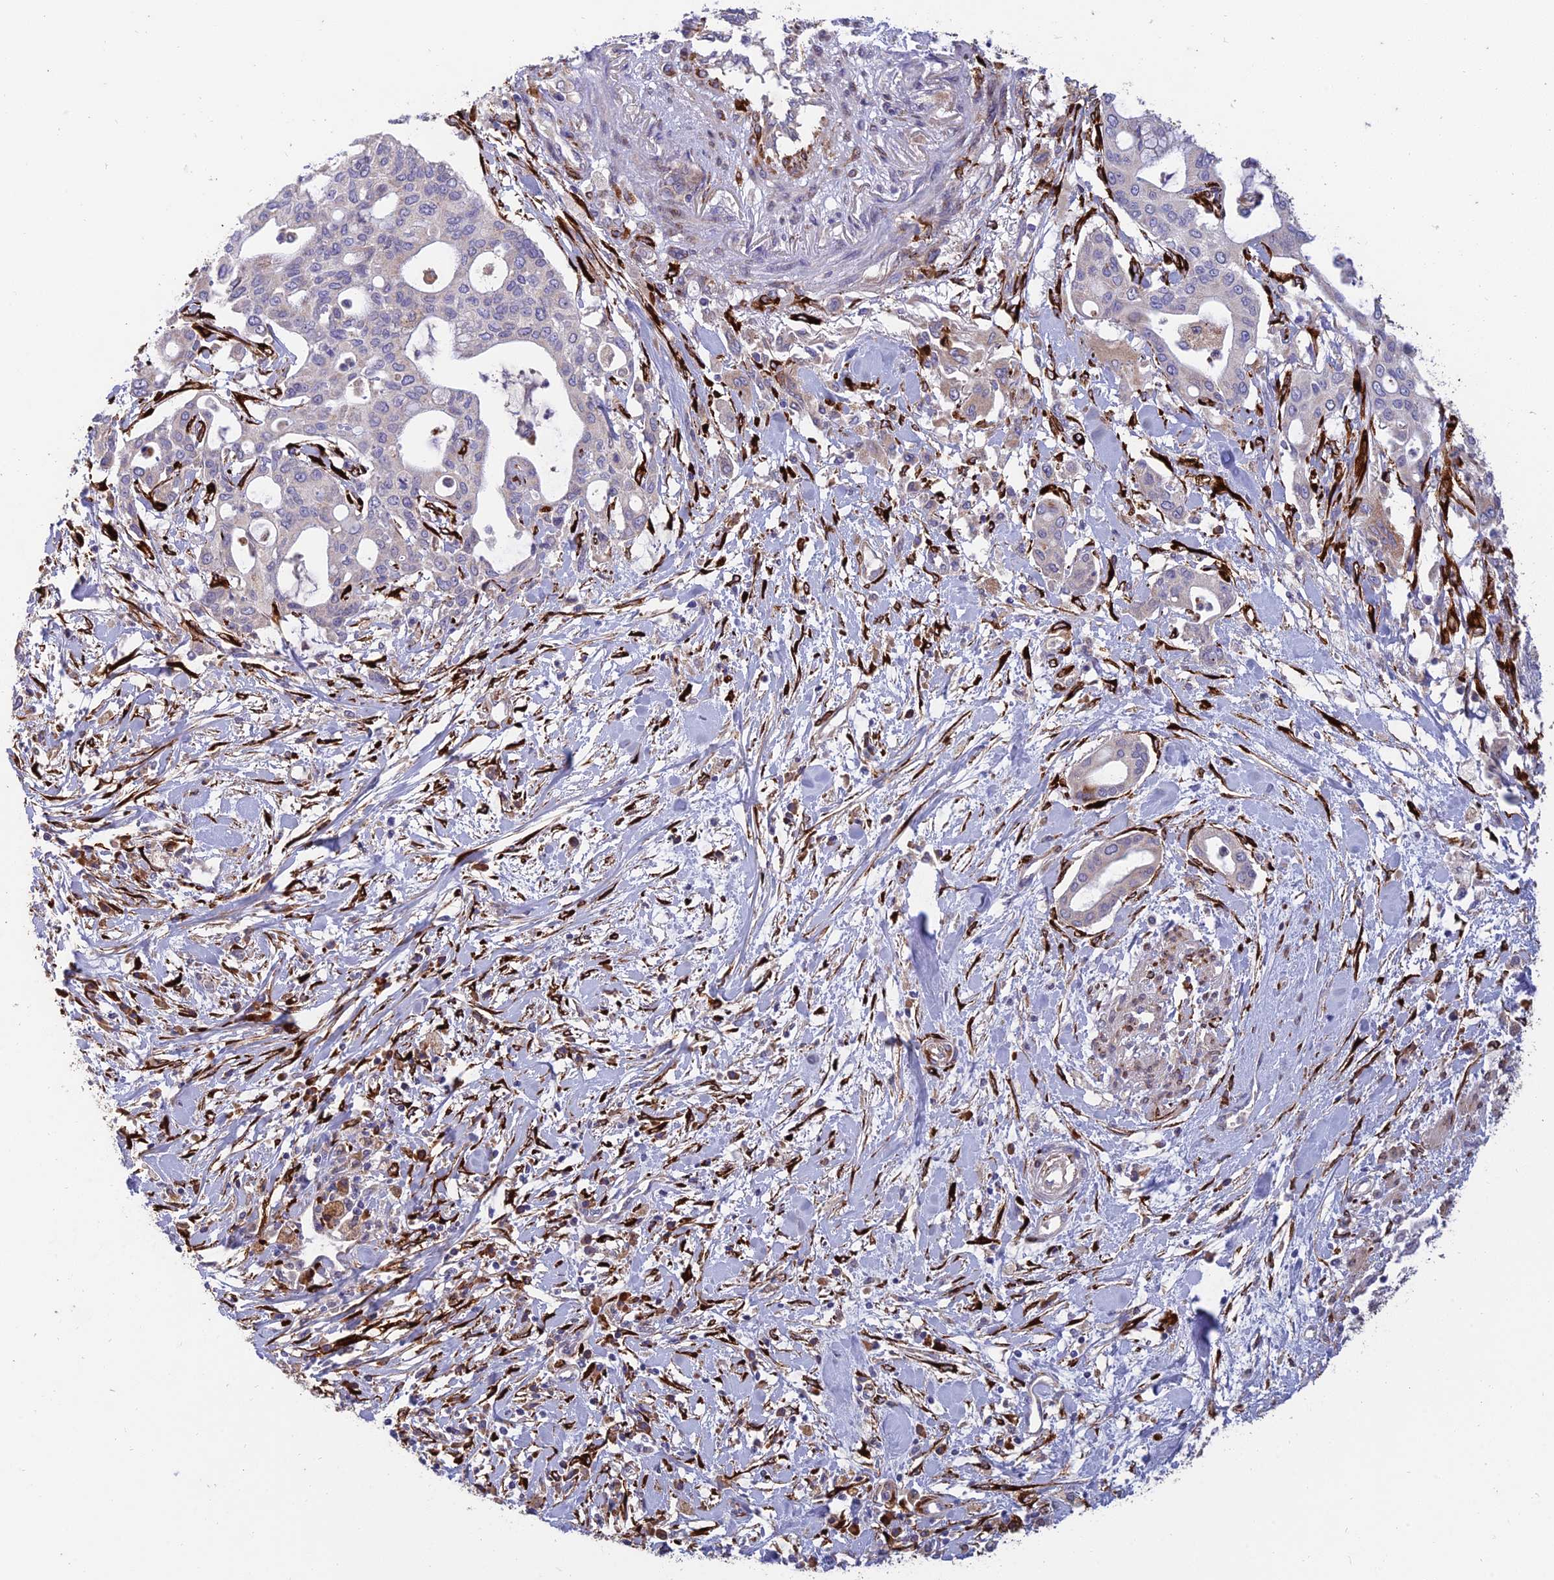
{"staining": {"intensity": "weak", "quantity": "<25%", "location": "cytoplasmic/membranous"}, "tissue": "pancreatic cancer", "cell_type": "Tumor cells", "image_type": "cancer", "snomed": [{"axis": "morphology", "description": "Adenocarcinoma, NOS"}, {"axis": "topography", "description": "Pancreas"}], "caption": "Tumor cells show no significant staining in pancreatic cancer.", "gene": "RCN3", "patient": {"sex": "male", "age": 46}}